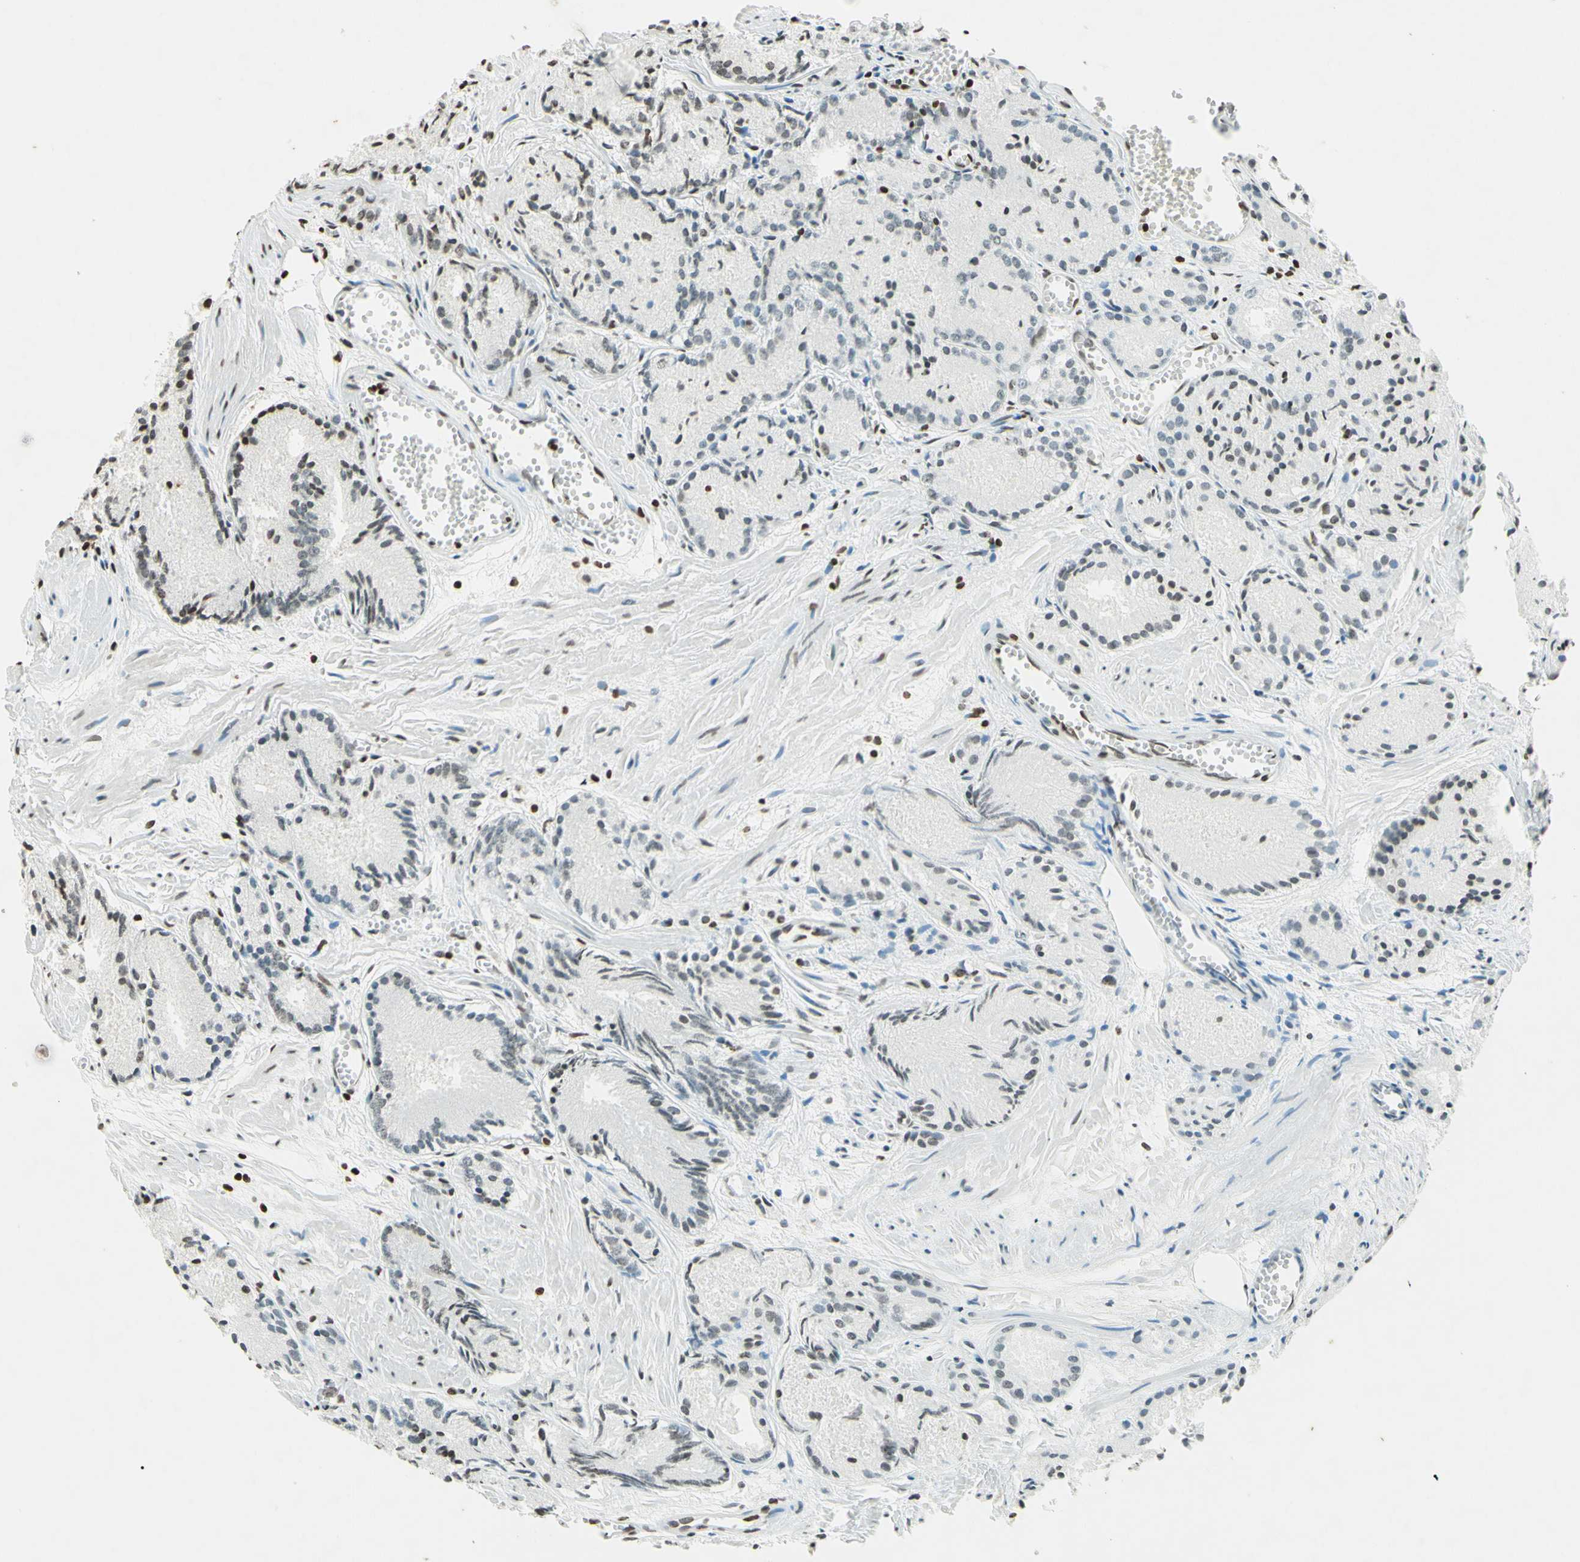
{"staining": {"intensity": "weak", "quantity": "<25%", "location": "nuclear"}, "tissue": "prostate cancer", "cell_type": "Tumor cells", "image_type": "cancer", "snomed": [{"axis": "morphology", "description": "Adenocarcinoma, Low grade"}, {"axis": "topography", "description": "Prostate"}], "caption": "Protein analysis of prostate cancer shows no significant expression in tumor cells.", "gene": "MSH2", "patient": {"sex": "male", "age": 72}}